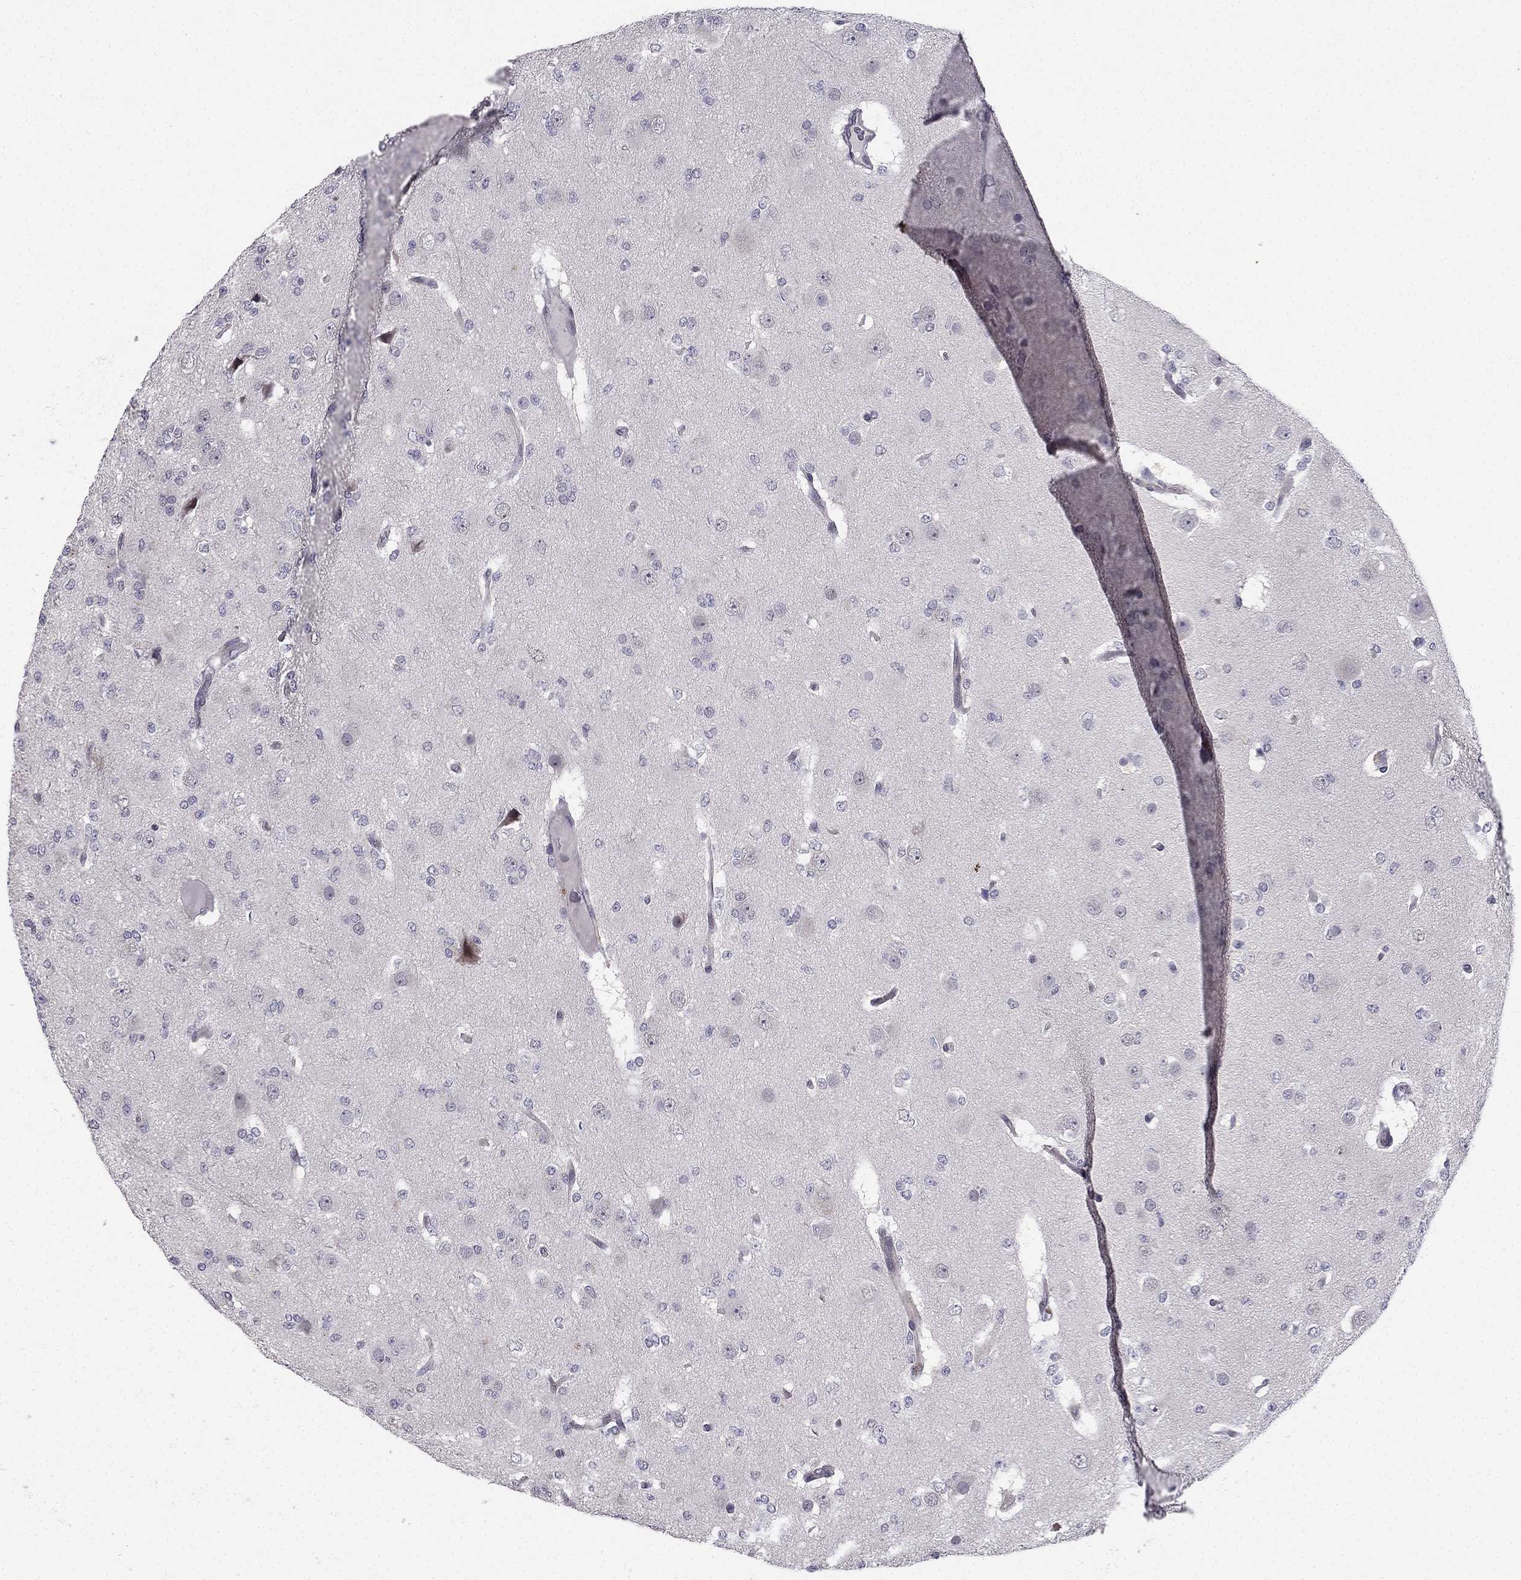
{"staining": {"intensity": "negative", "quantity": "none", "location": "none"}, "tissue": "glioma", "cell_type": "Tumor cells", "image_type": "cancer", "snomed": [{"axis": "morphology", "description": "Glioma, malignant, Low grade"}, {"axis": "topography", "description": "Brain"}], "caption": "Image shows no significant protein positivity in tumor cells of glioma. (Brightfield microscopy of DAB (3,3'-diaminobenzidine) IHC at high magnification).", "gene": "CHST8", "patient": {"sex": "male", "age": 27}}